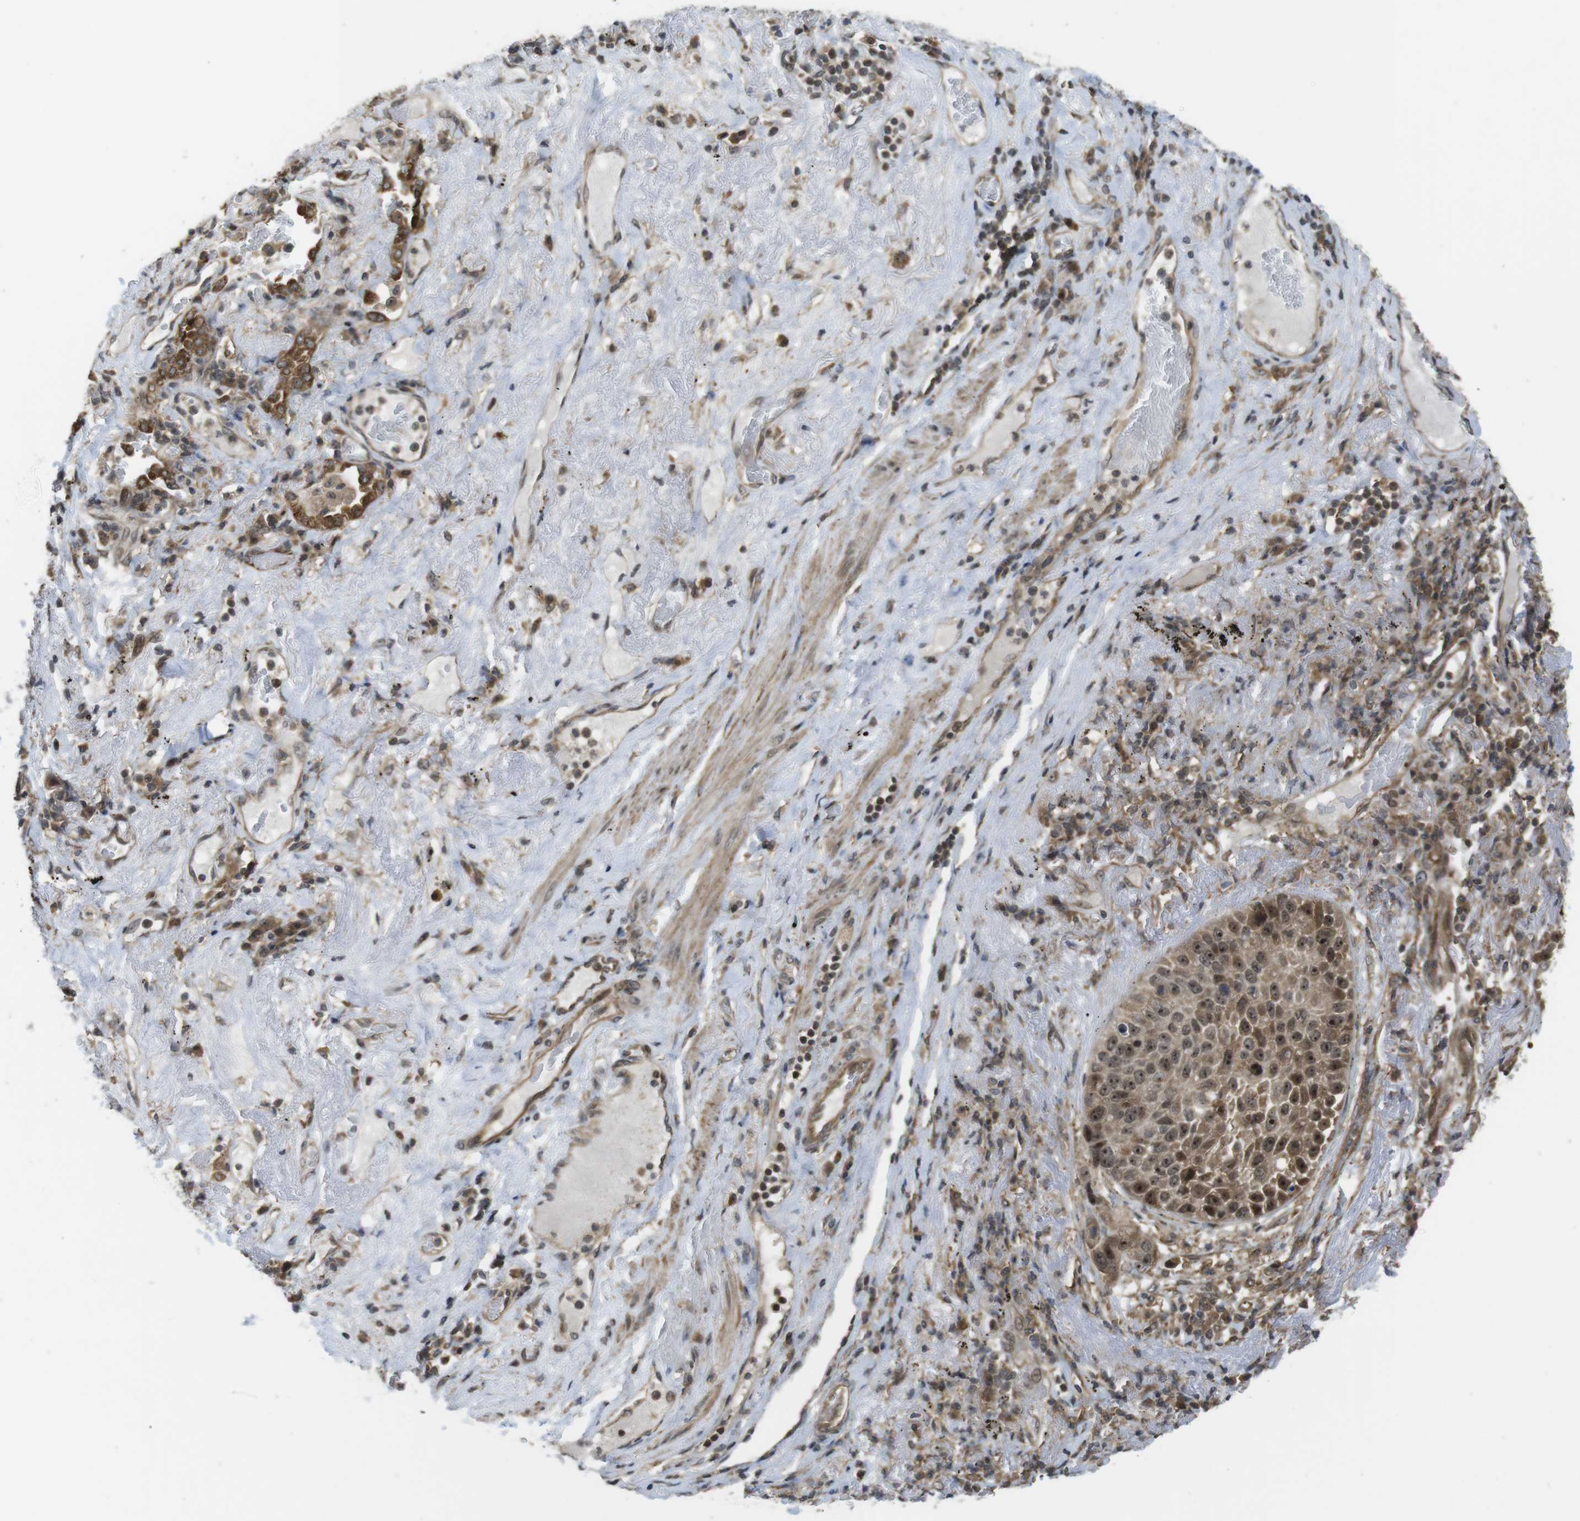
{"staining": {"intensity": "strong", "quantity": ">75%", "location": "cytoplasmic/membranous,nuclear"}, "tissue": "lung cancer", "cell_type": "Tumor cells", "image_type": "cancer", "snomed": [{"axis": "morphology", "description": "Squamous cell carcinoma, NOS"}, {"axis": "topography", "description": "Lung"}], "caption": "IHC of lung squamous cell carcinoma exhibits high levels of strong cytoplasmic/membranous and nuclear positivity in about >75% of tumor cells.", "gene": "CC2D1A", "patient": {"sex": "male", "age": 57}}